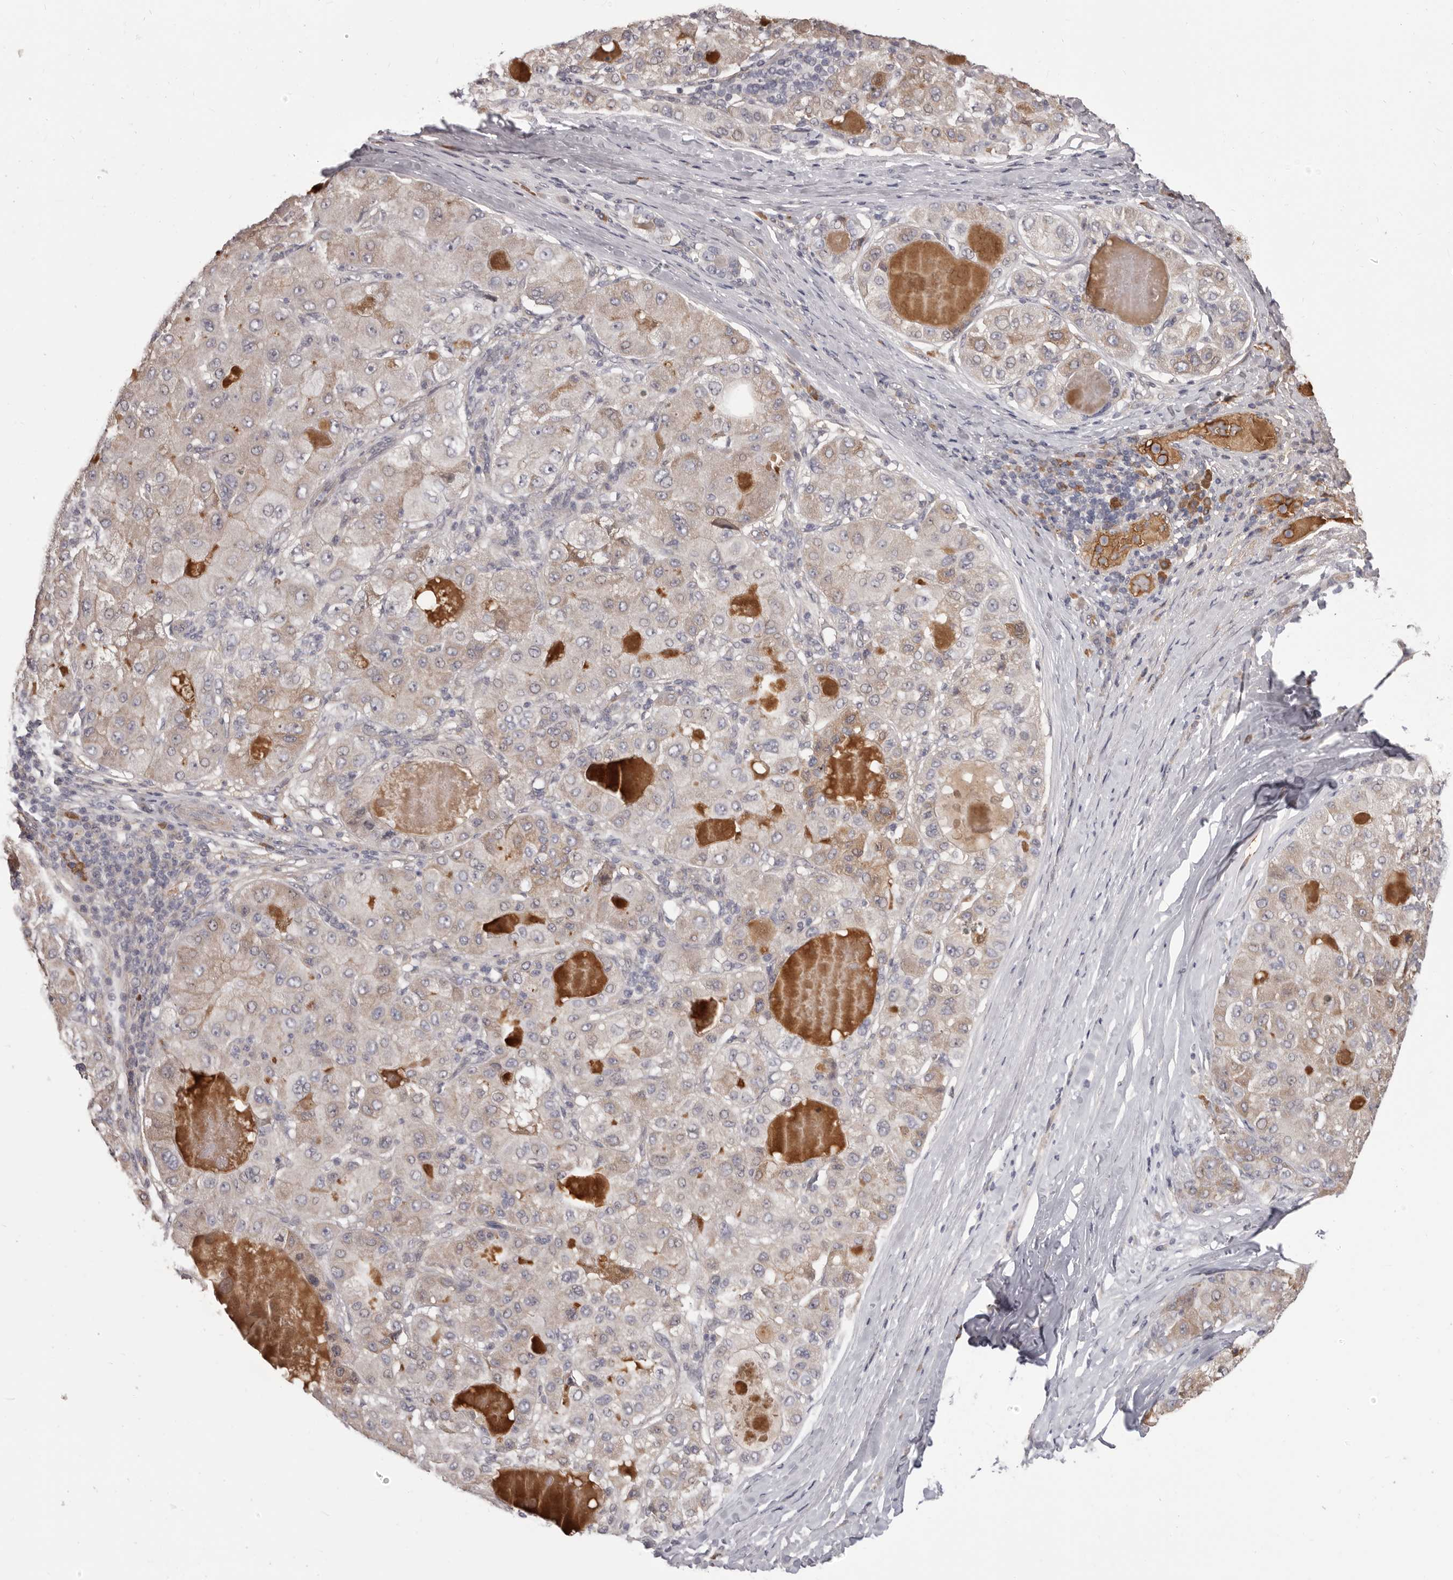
{"staining": {"intensity": "weak", "quantity": "25%-75%", "location": "cytoplasmic/membranous"}, "tissue": "liver cancer", "cell_type": "Tumor cells", "image_type": "cancer", "snomed": [{"axis": "morphology", "description": "Carcinoma, Hepatocellular, NOS"}, {"axis": "topography", "description": "Liver"}], "caption": "Weak cytoplasmic/membranous expression is present in about 25%-75% of tumor cells in hepatocellular carcinoma (liver). (DAB (3,3'-diaminobenzidine) IHC with brightfield microscopy, high magnification).", "gene": "OTUD3", "patient": {"sex": "male", "age": 80}}